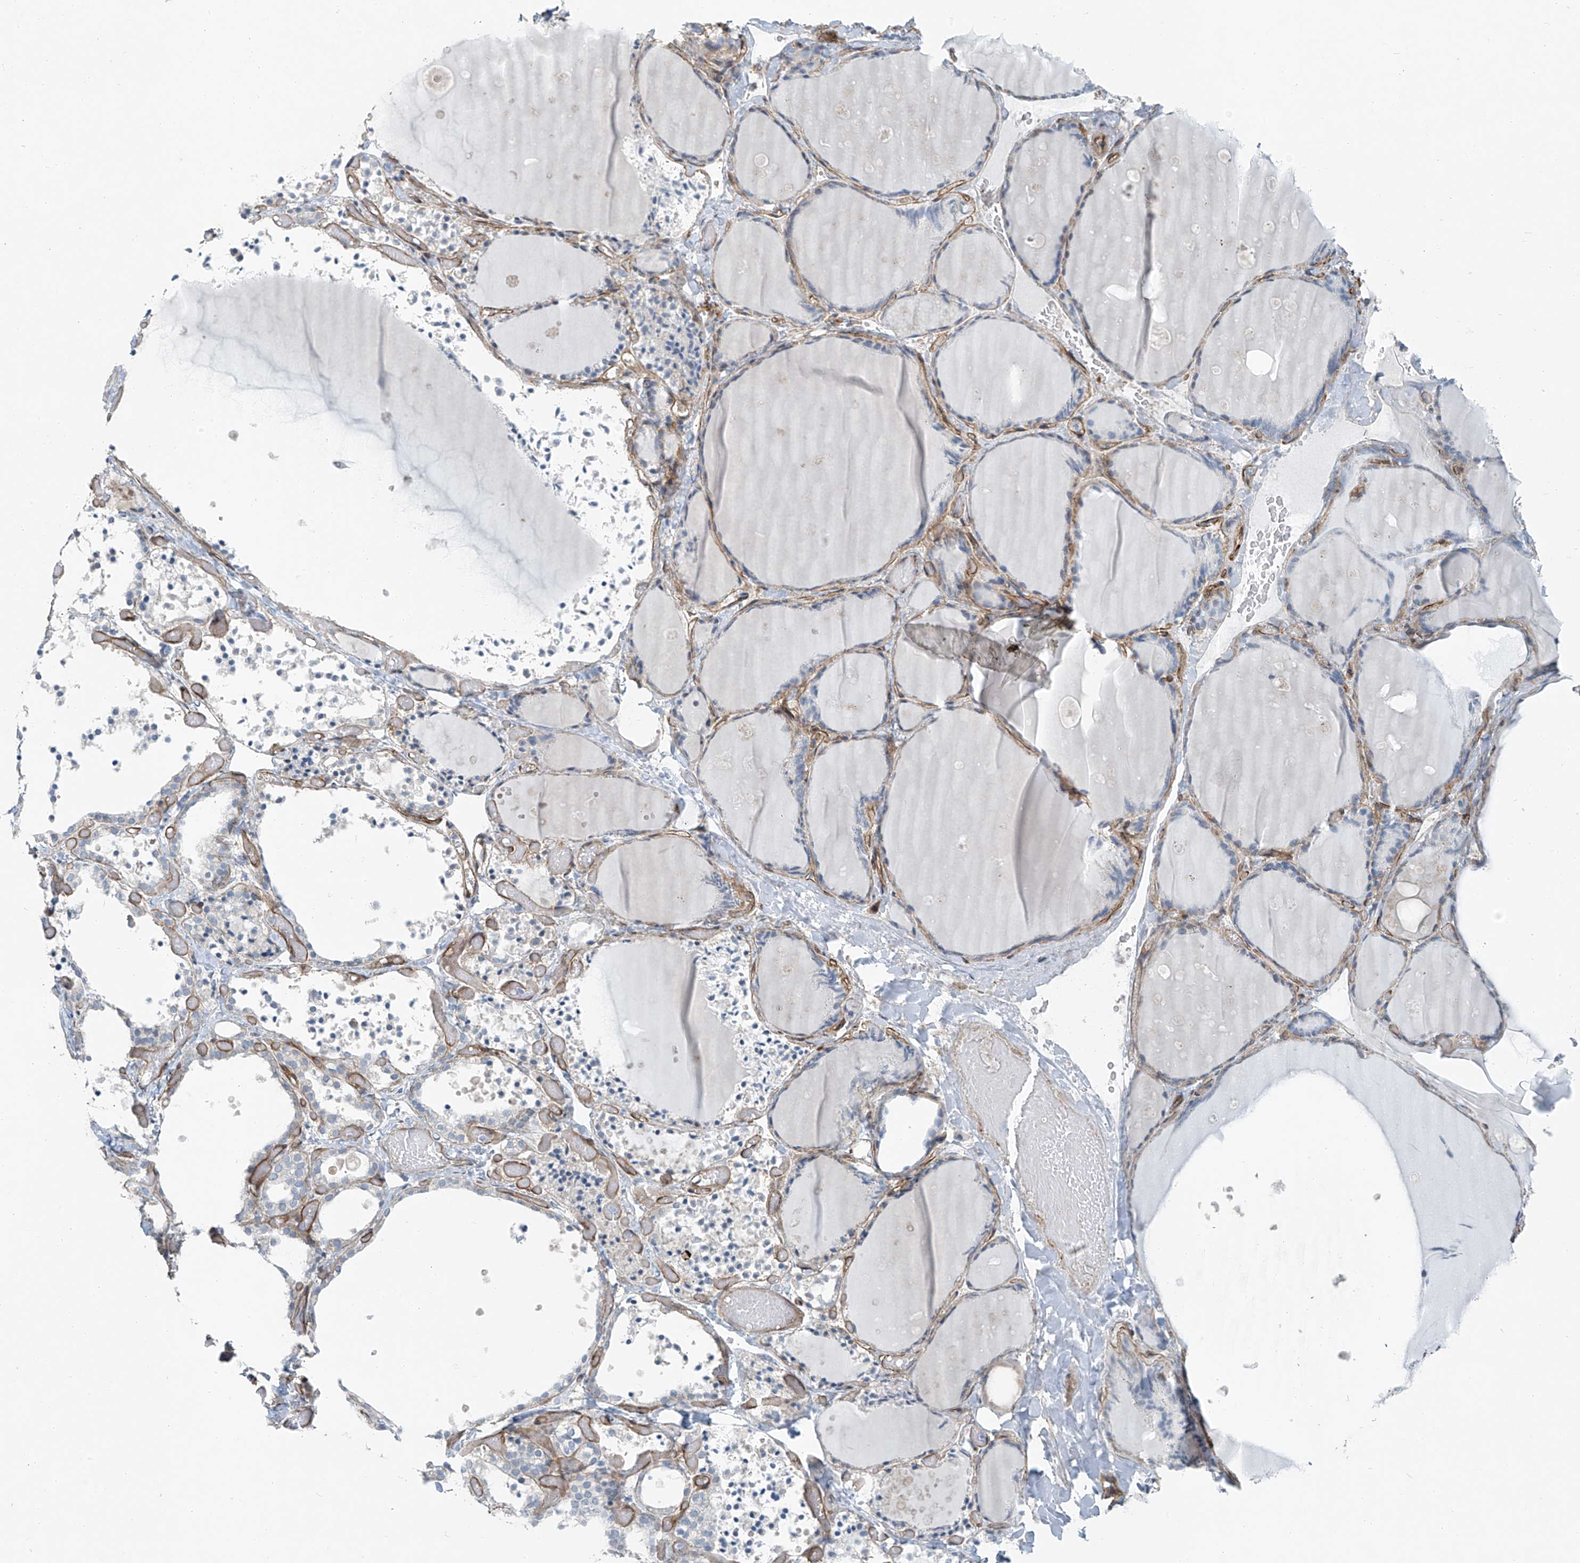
{"staining": {"intensity": "negative", "quantity": "none", "location": "none"}, "tissue": "thyroid gland", "cell_type": "Glandular cells", "image_type": "normal", "snomed": [{"axis": "morphology", "description": "Normal tissue, NOS"}, {"axis": "topography", "description": "Thyroid gland"}], "caption": "This is a image of immunohistochemistry (IHC) staining of benign thyroid gland, which shows no positivity in glandular cells.", "gene": "TNS2", "patient": {"sex": "female", "age": 44}}